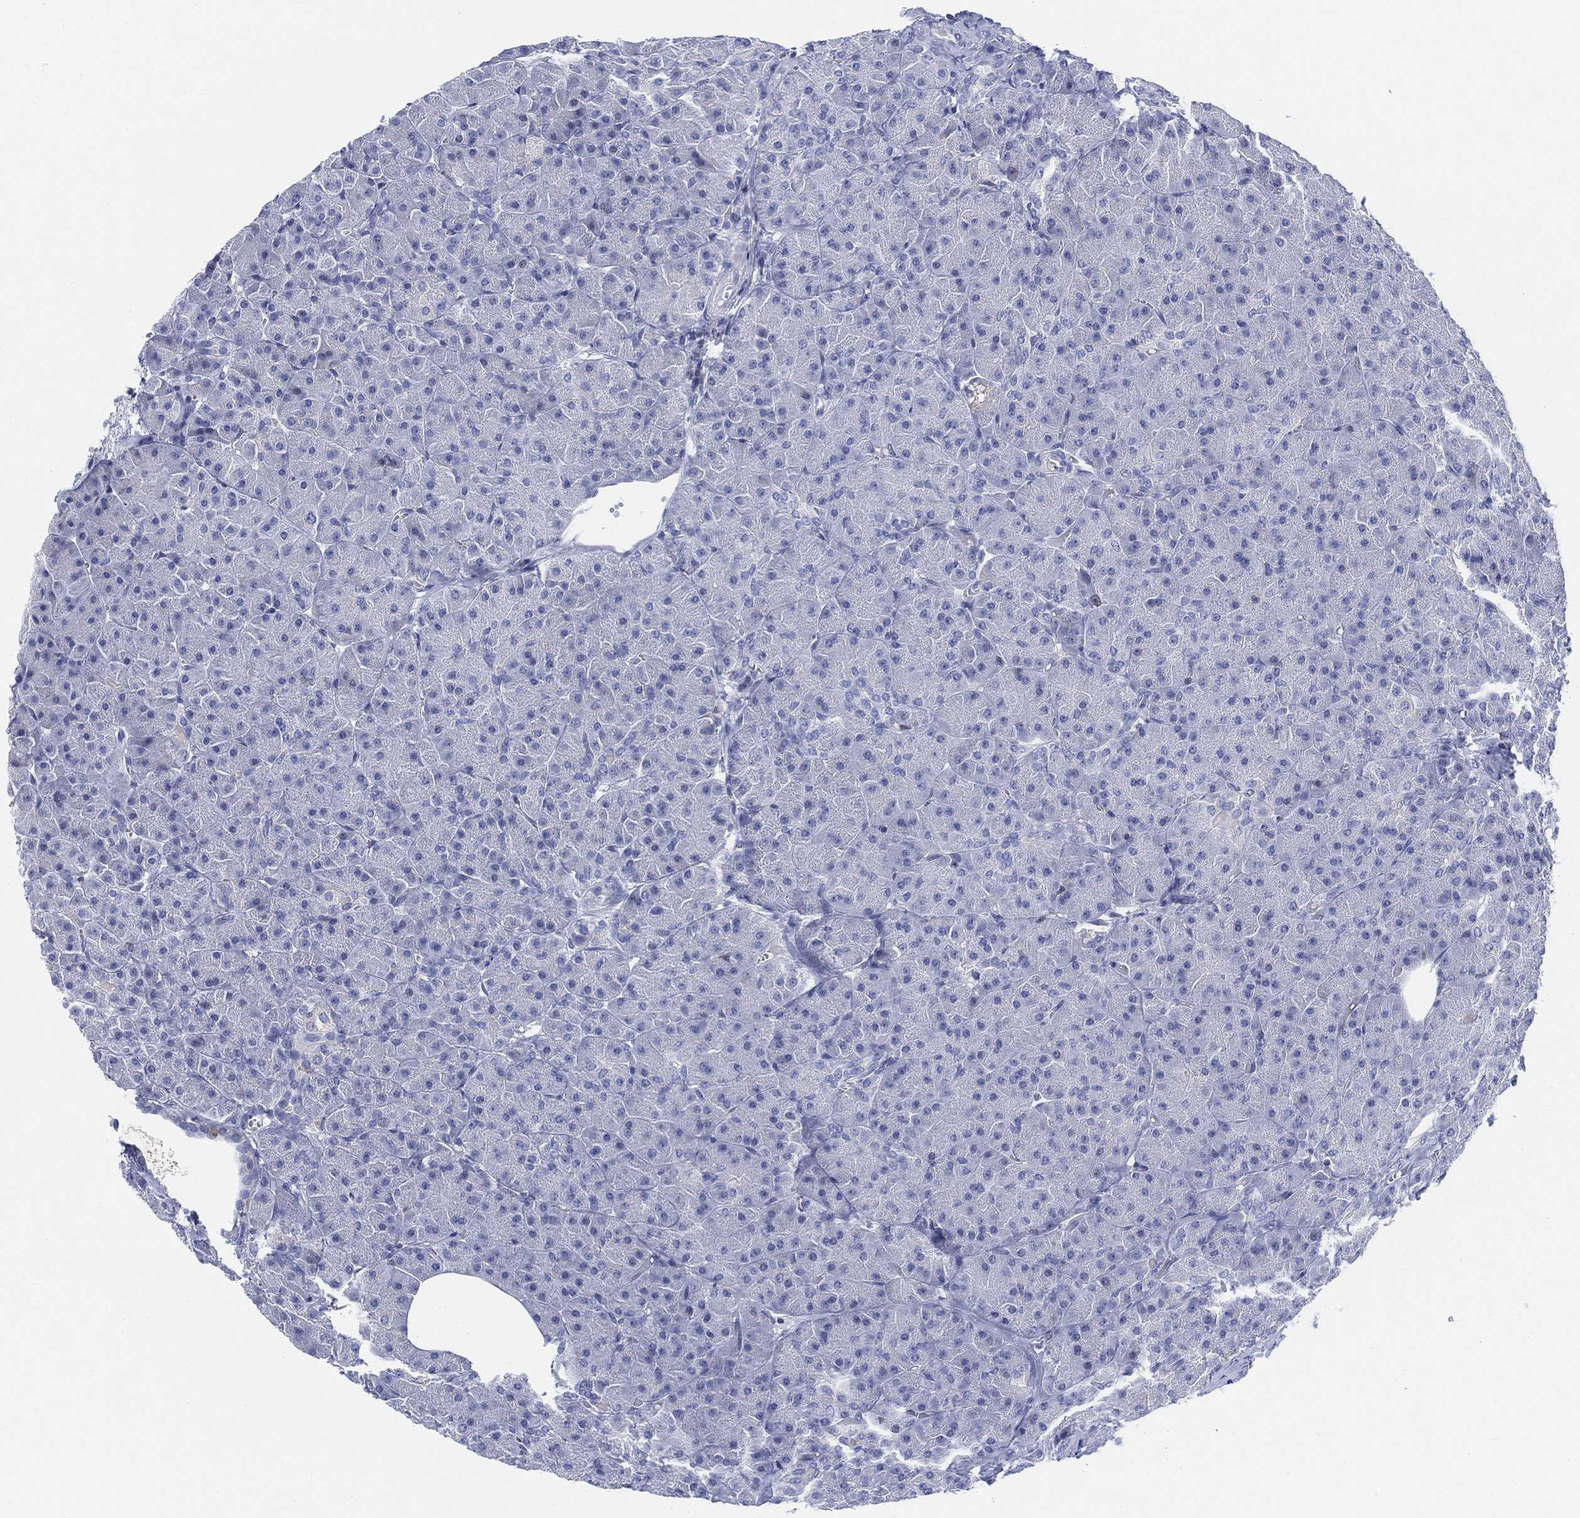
{"staining": {"intensity": "negative", "quantity": "none", "location": "none"}, "tissue": "pancreas", "cell_type": "Exocrine glandular cells", "image_type": "normal", "snomed": [{"axis": "morphology", "description": "Normal tissue, NOS"}, {"axis": "topography", "description": "Pancreas"}], "caption": "An IHC histopathology image of unremarkable pancreas is shown. There is no staining in exocrine glandular cells of pancreas.", "gene": "FYB1", "patient": {"sex": "male", "age": 61}}